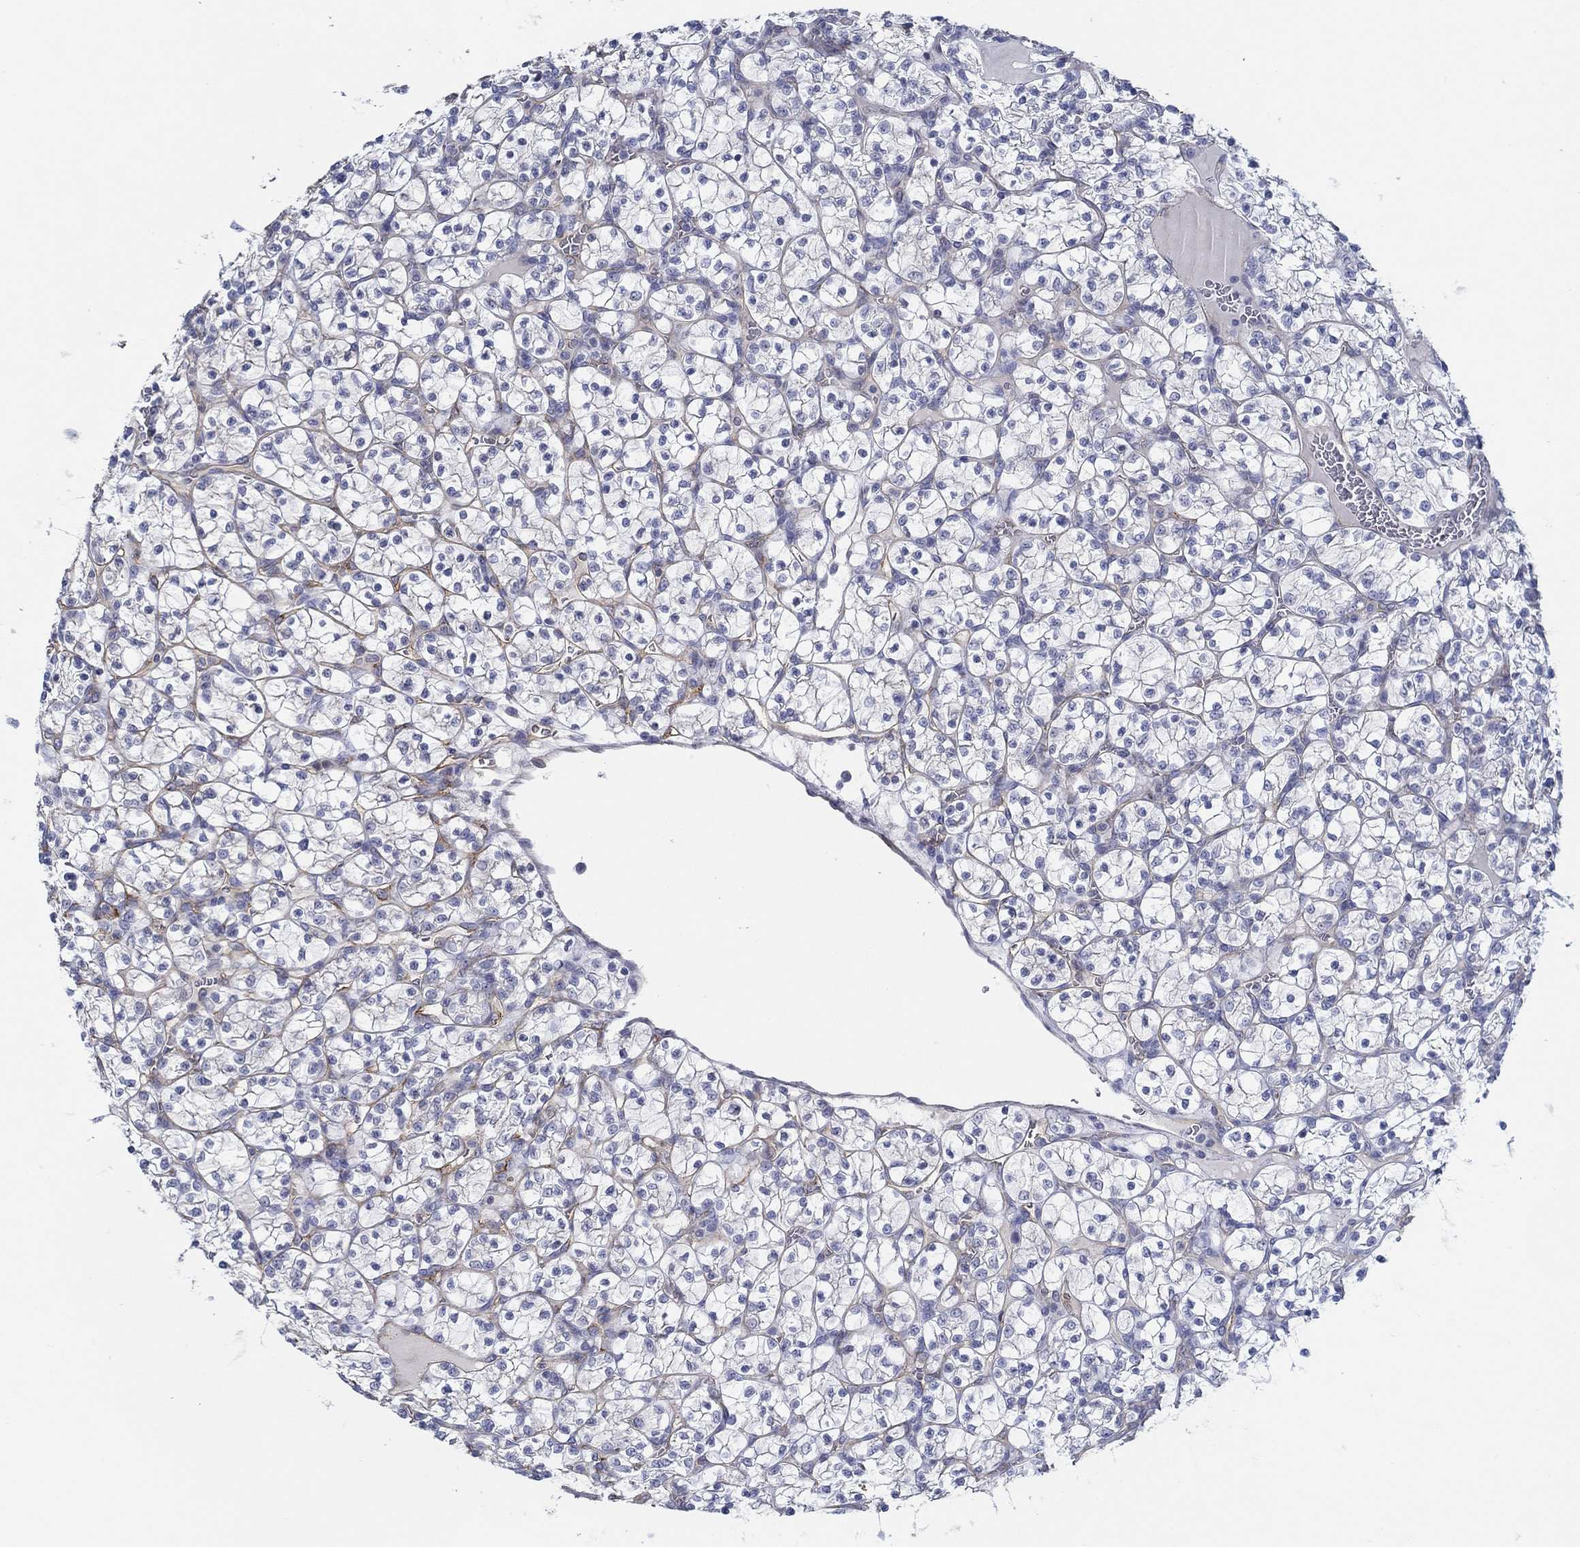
{"staining": {"intensity": "negative", "quantity": "none", "location": "none"}, "tissue": "renal cancer", "cell_type": "Tumor cells", "image_type": "cancer", "snomed": [{"axis": "morphology", "description": "Adenocarcinoma, NOS"}, {"axis": "topography", "description": "Kidney"}], "caption": "Human renal cancer (adenocarcinoma) stained for a protein using immunohistochemistry reveals no staining in tumor cells.", "gene": "GJA5", "patient": {"sex": "female", "age": 89}}